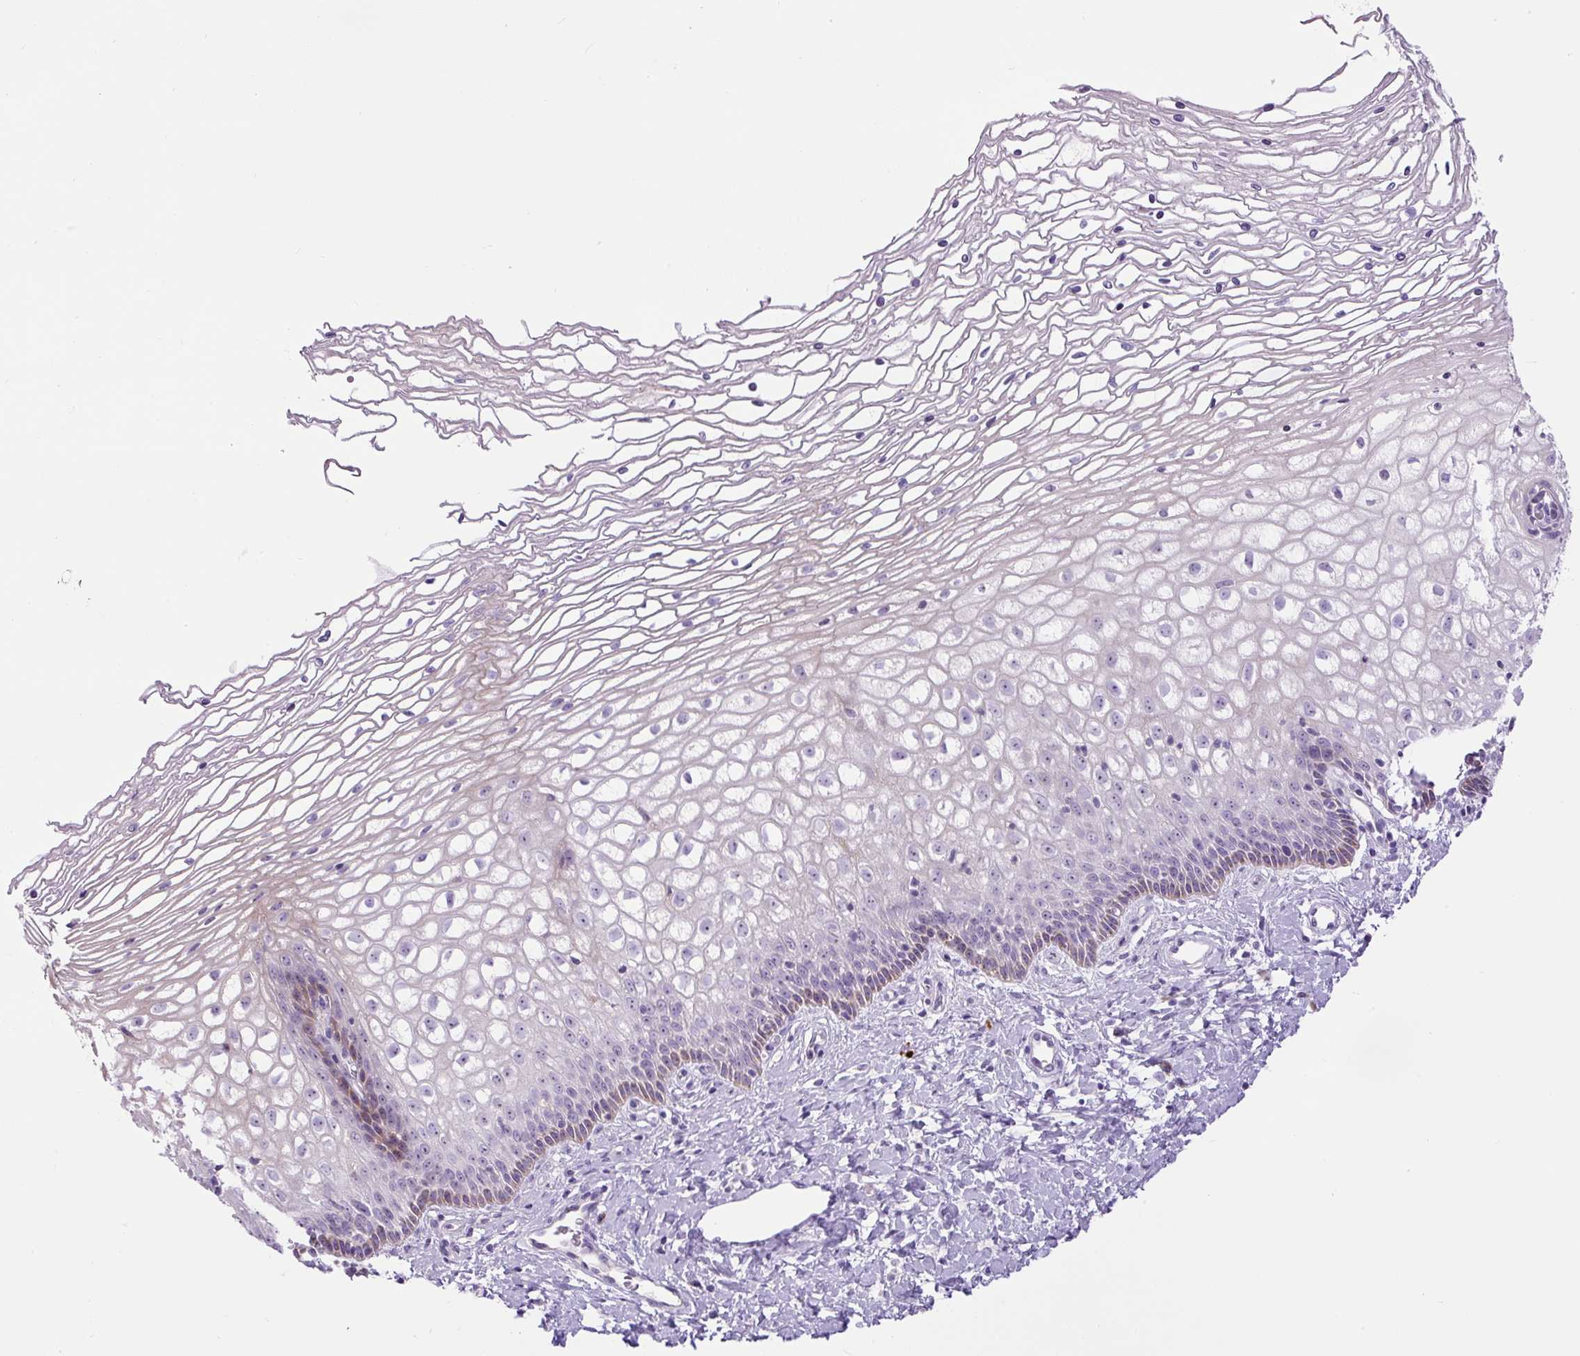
{"staining": {"intensity": "moderate", "quantity": "<25%", "location": "cytoplasmic/membranous"}, "tissue": "cervix", "cell_type": "Glandular cells", "image_type": "normal", "snomed": [{"axis": "morphology", "description": "Normal tissue, NOS"}, {"axis": "topography", "description": "Cervix"}], "caption": "Immunohistochemistry of normal cervix exhibits low levels of moderate cytoplasmic/membranous staining in approximately <25% of glandular cells. (Stains: DAB (3,3'-diaminobenzidine) in brown, nuclei in blue, Microscopy: brightfield microscopy at high magnification).", "gene": "ZNF596", "patient": {"sex": "female", "age": 36}}